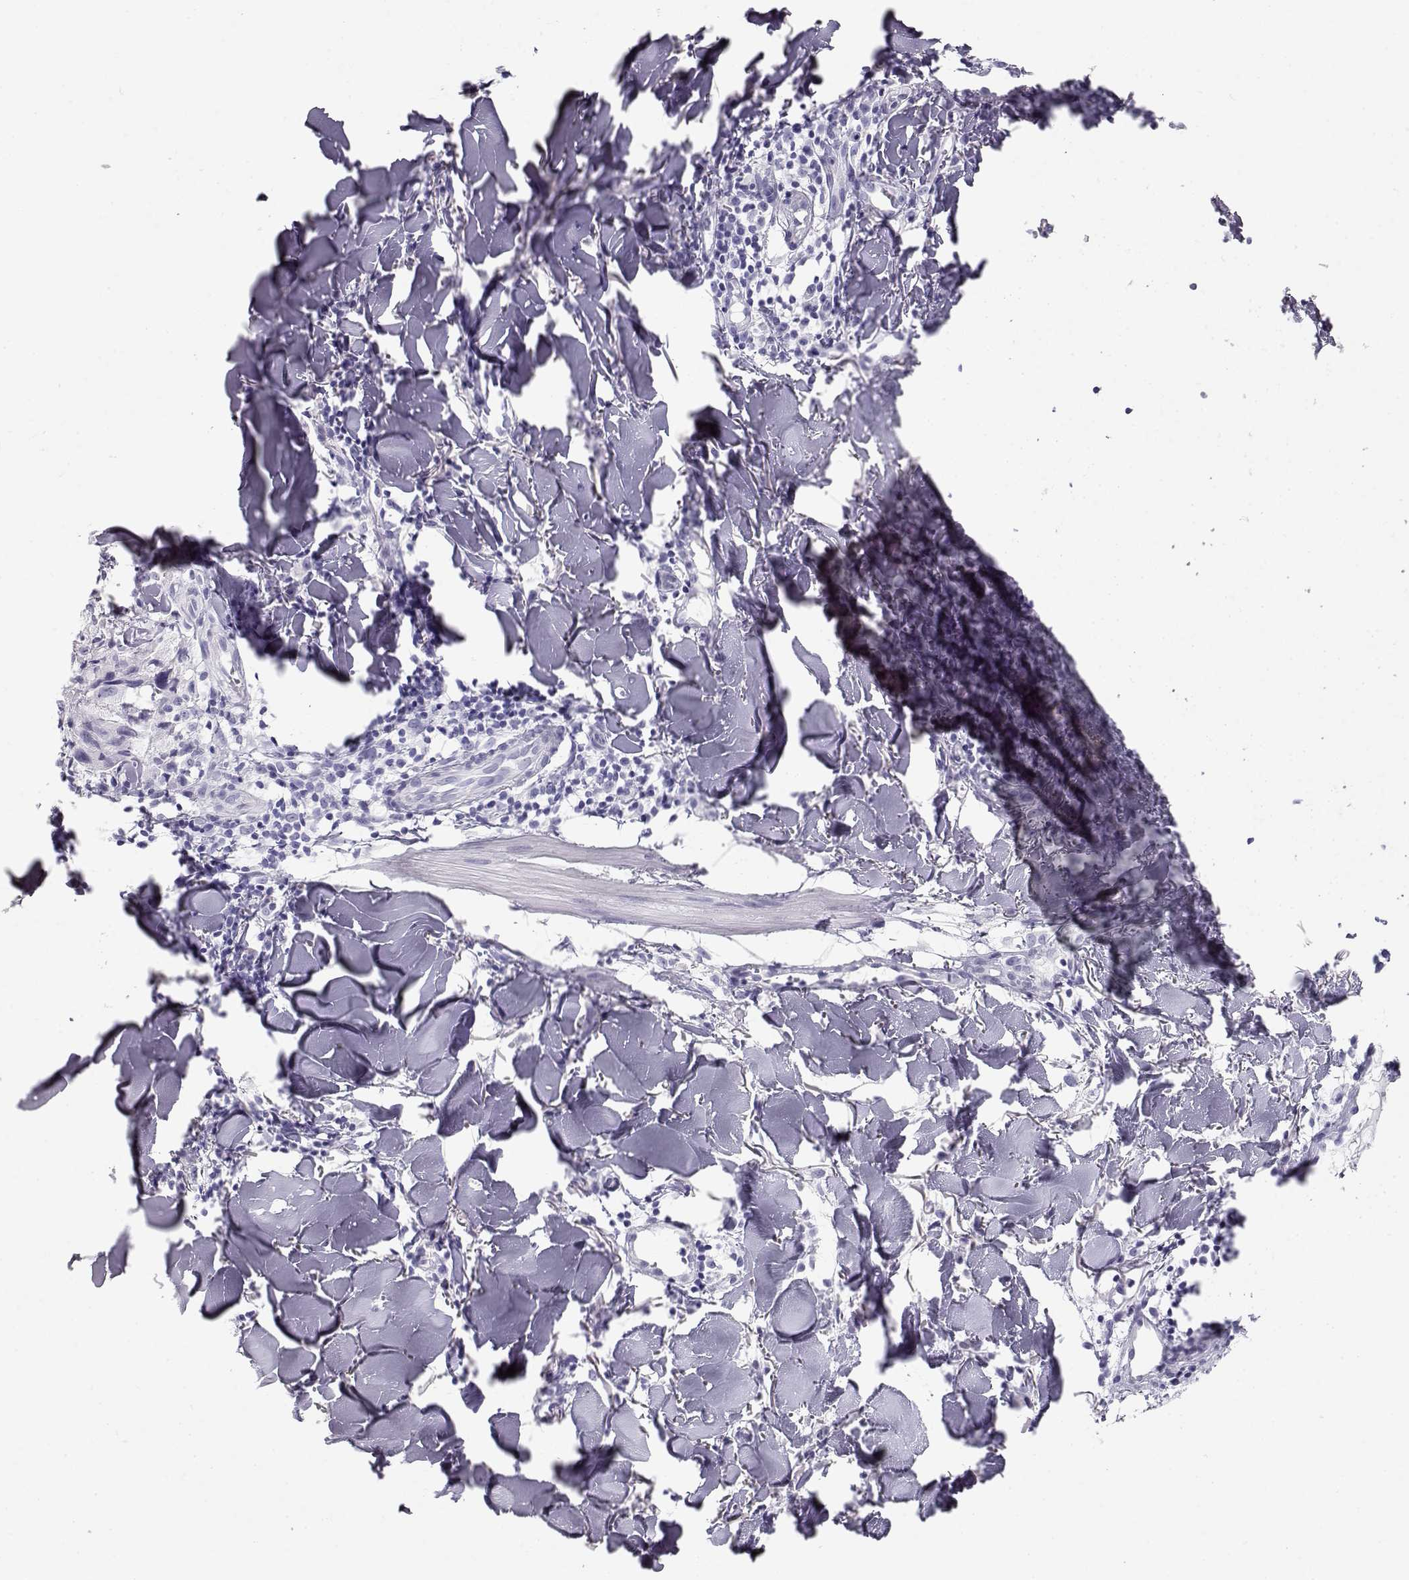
{"staining": {"intensity": "negative", "quantity": "none", "location": "none"}, "tissue": "melanoma", "cell_type": "Tumor cells", "image_type": "cancer", "snomed": [{"axis": "morphology", "description": "Malignant melanoma, NOS"}, {"axis": "topography", "description": "Skin"}], "caption": "Immunohistochemistry (IHC) micrograph of neoplastic tissue: human melanoma stained with DAB (3,3'-diaminobenzidine) exhibits no significant protein positivity in tumor cells.", "gene": "TKTL1", "patient": {"sex": "male", "age": 51}}